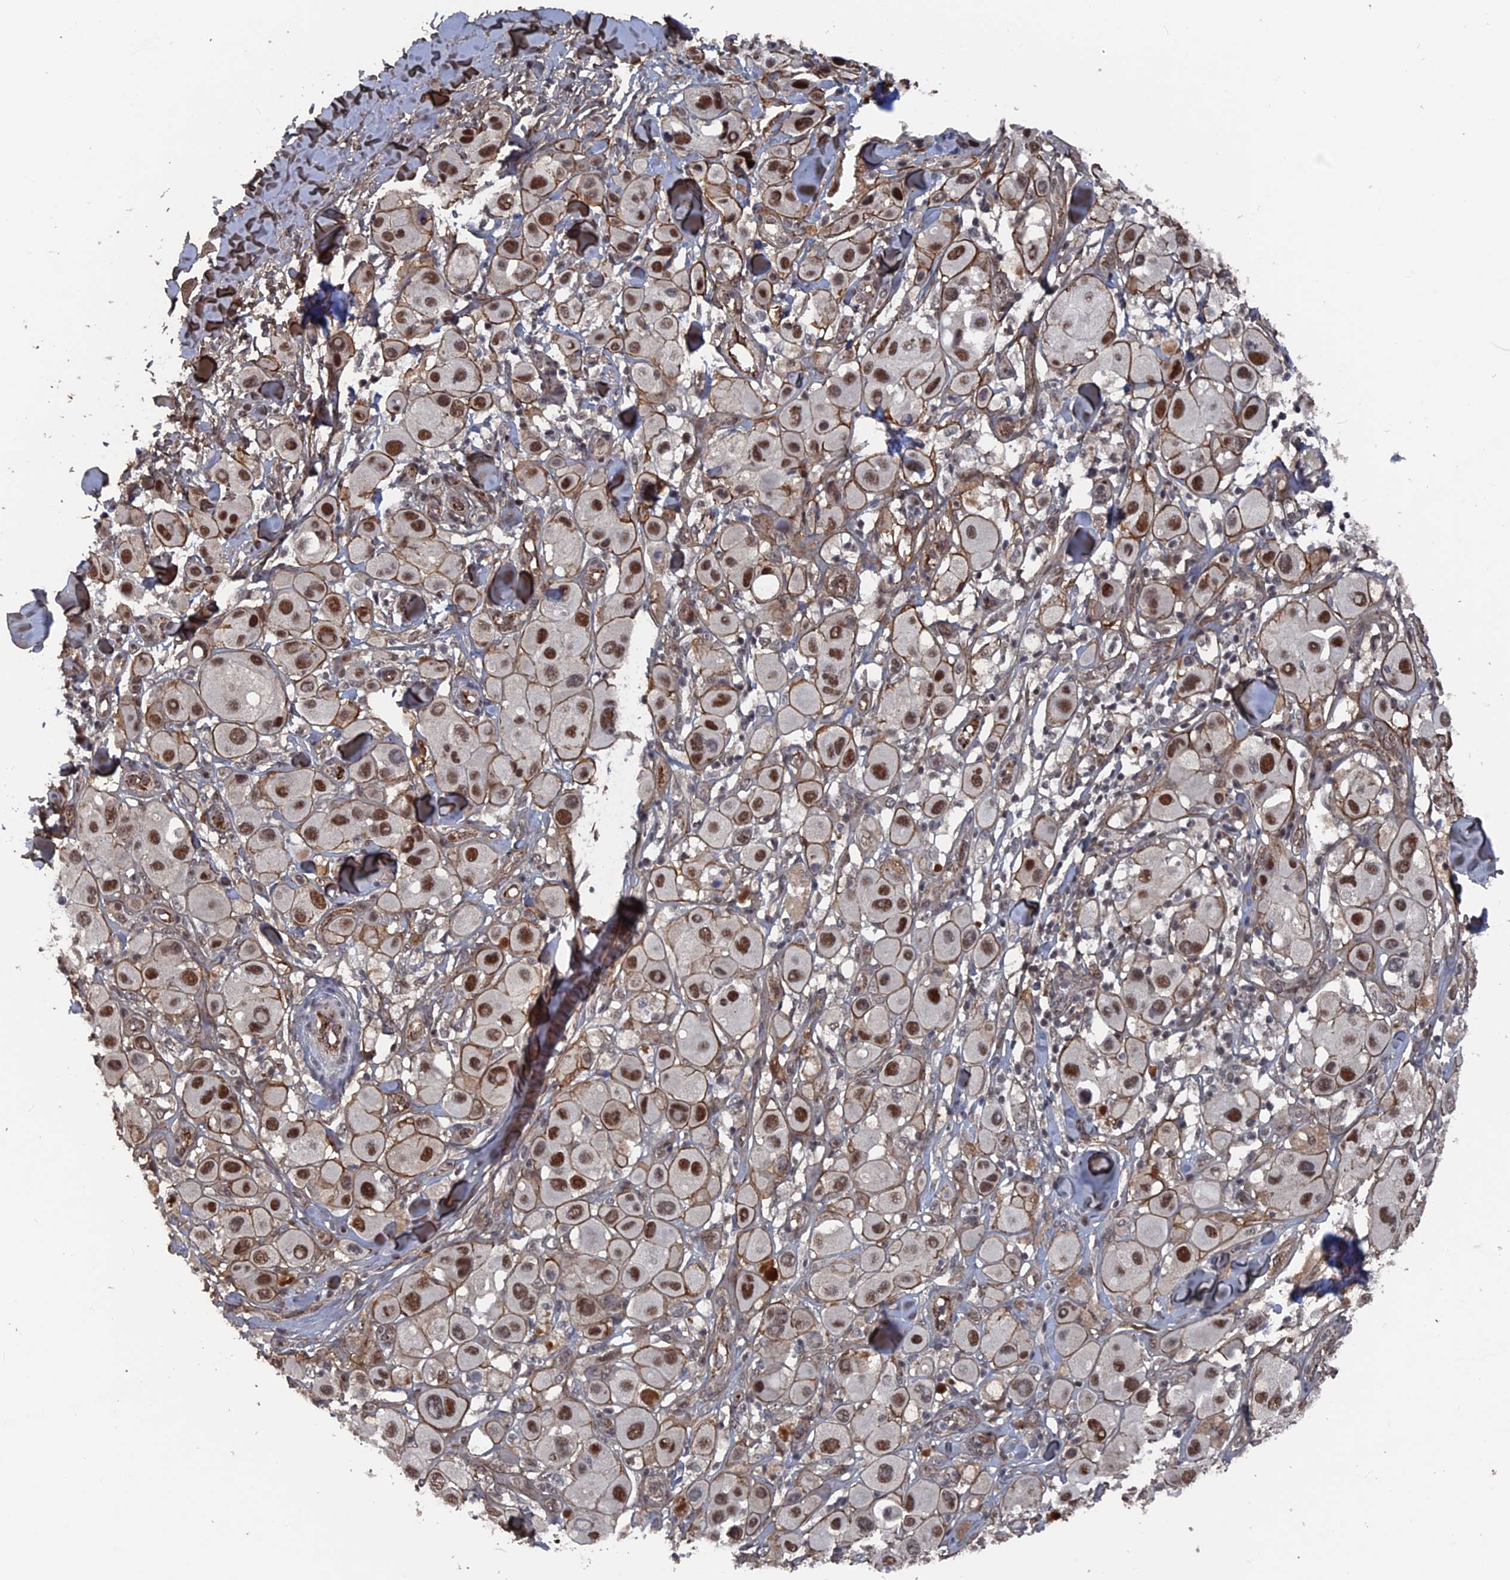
{"staining": {"intensity": "strong", "quantity": "25%-75%", "location": "nuclear"}, "tissue": "melanoma", "cell_type": "Tumor cells", "image_type": "cancer", "snomed": [{"axis": "morphology", "description": "Malignant melanoma, Metastatic site"}, {"axis": "topography", "description": "Skin"}], "caption": "Melanoma was stained to show a protein in brown. There is high levels of strong nuclear positivity in approximately 25%-75% of tumor cells. (Stains: DAB in brown, nuclei in blue, Microscopy: brightfield microscopy at high magnification).", "gene": "SH3D21", "patient": {"sex": "male", "age": 41}}